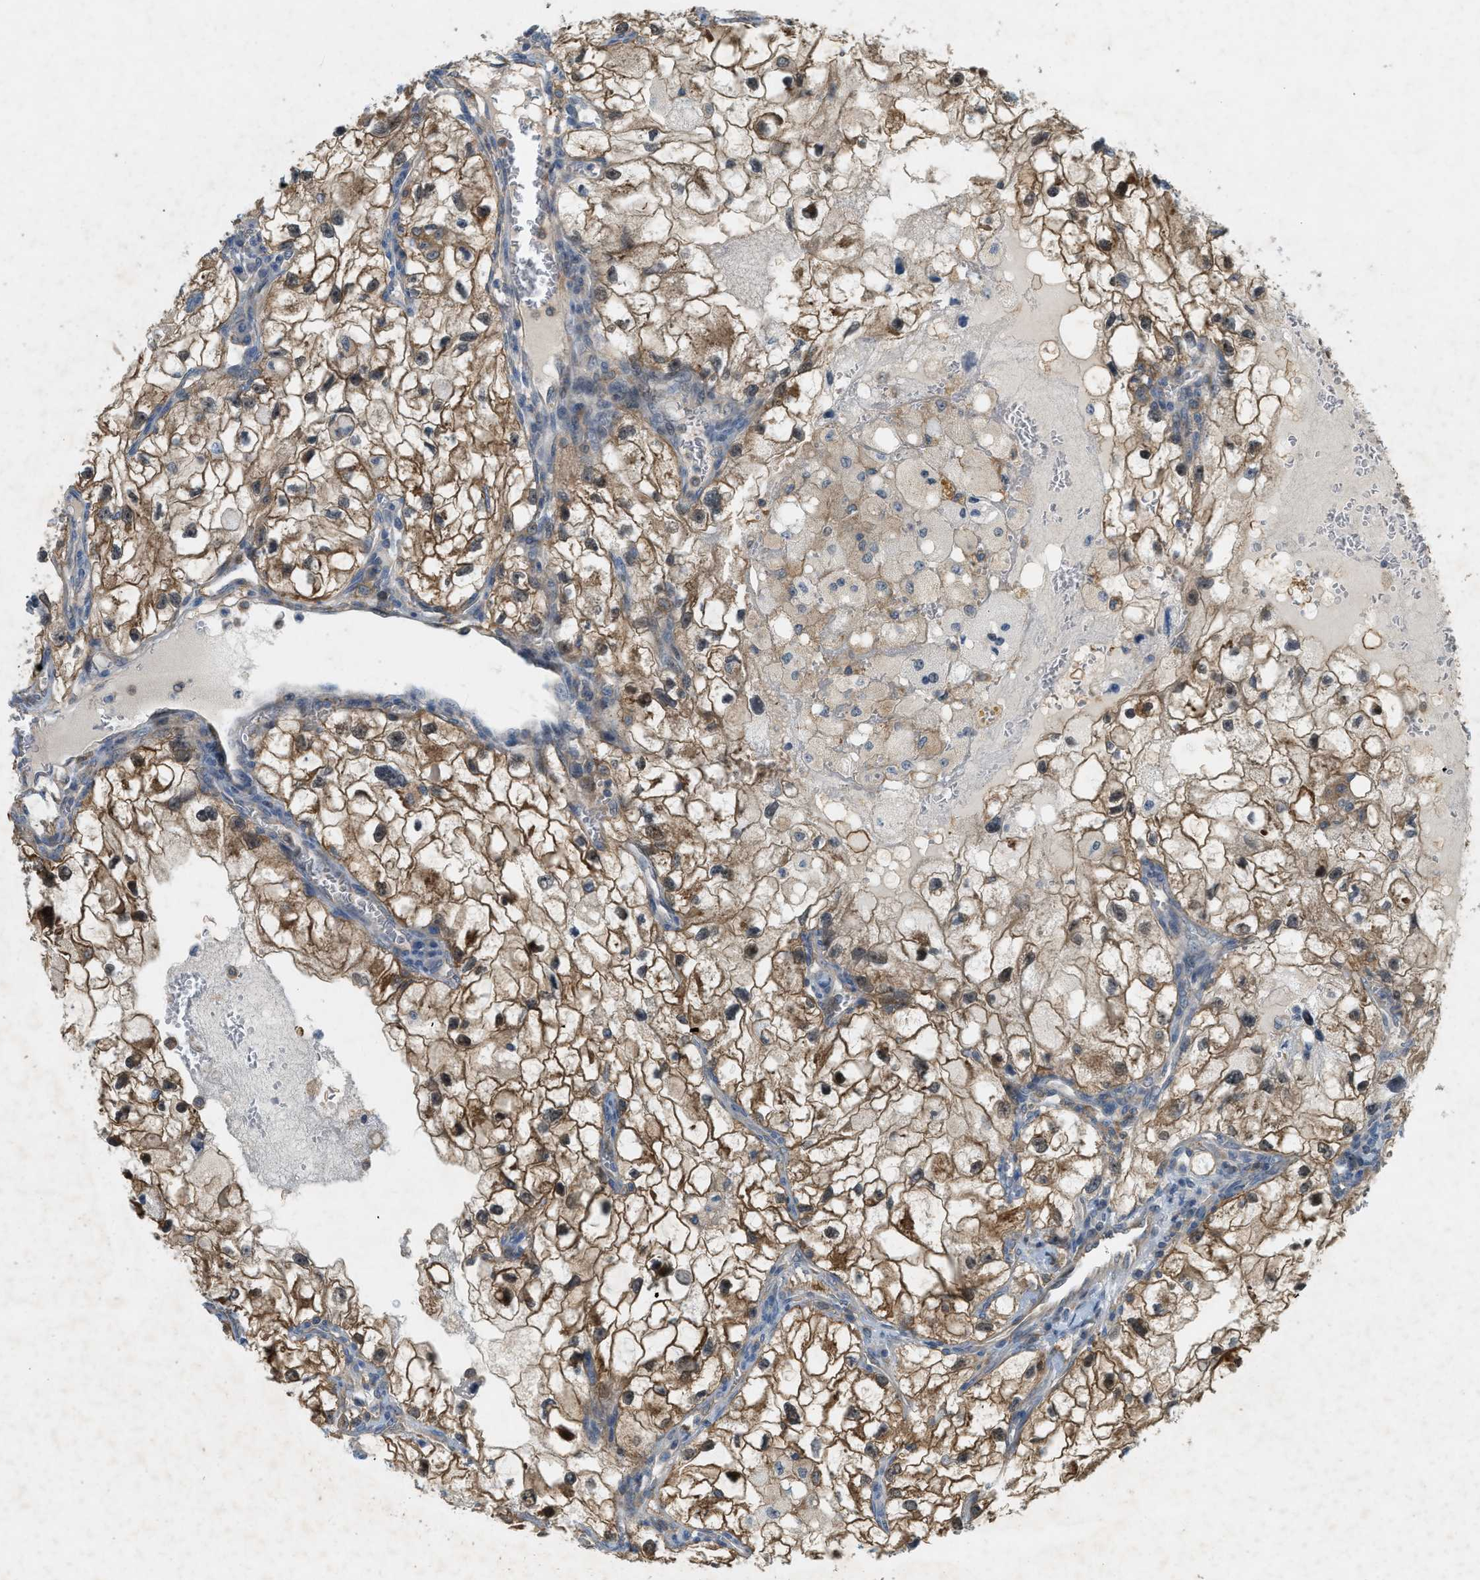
{"staining": {"intensity": "moderate", "quantity": ">75%", "location": "cytoplasmic/membranous"}, "tissue": "renal cancer", "cell_type": "Tumor cells", "image_type": "cancer", "snomed": [{"axis": "morphology", "description": "Adenocarcinoma, NOS"}, {"axis": "topography", "description": "Kidney"}], "caption": "A brown stain highlights moderate cytoplasmic/membranous staining of a protein in human renal cancer tumor cells. (IHC, brightfield microscopy, high magnification).", "gene": "PDCL3", "patient": {"sex": "female", "age": 70}}